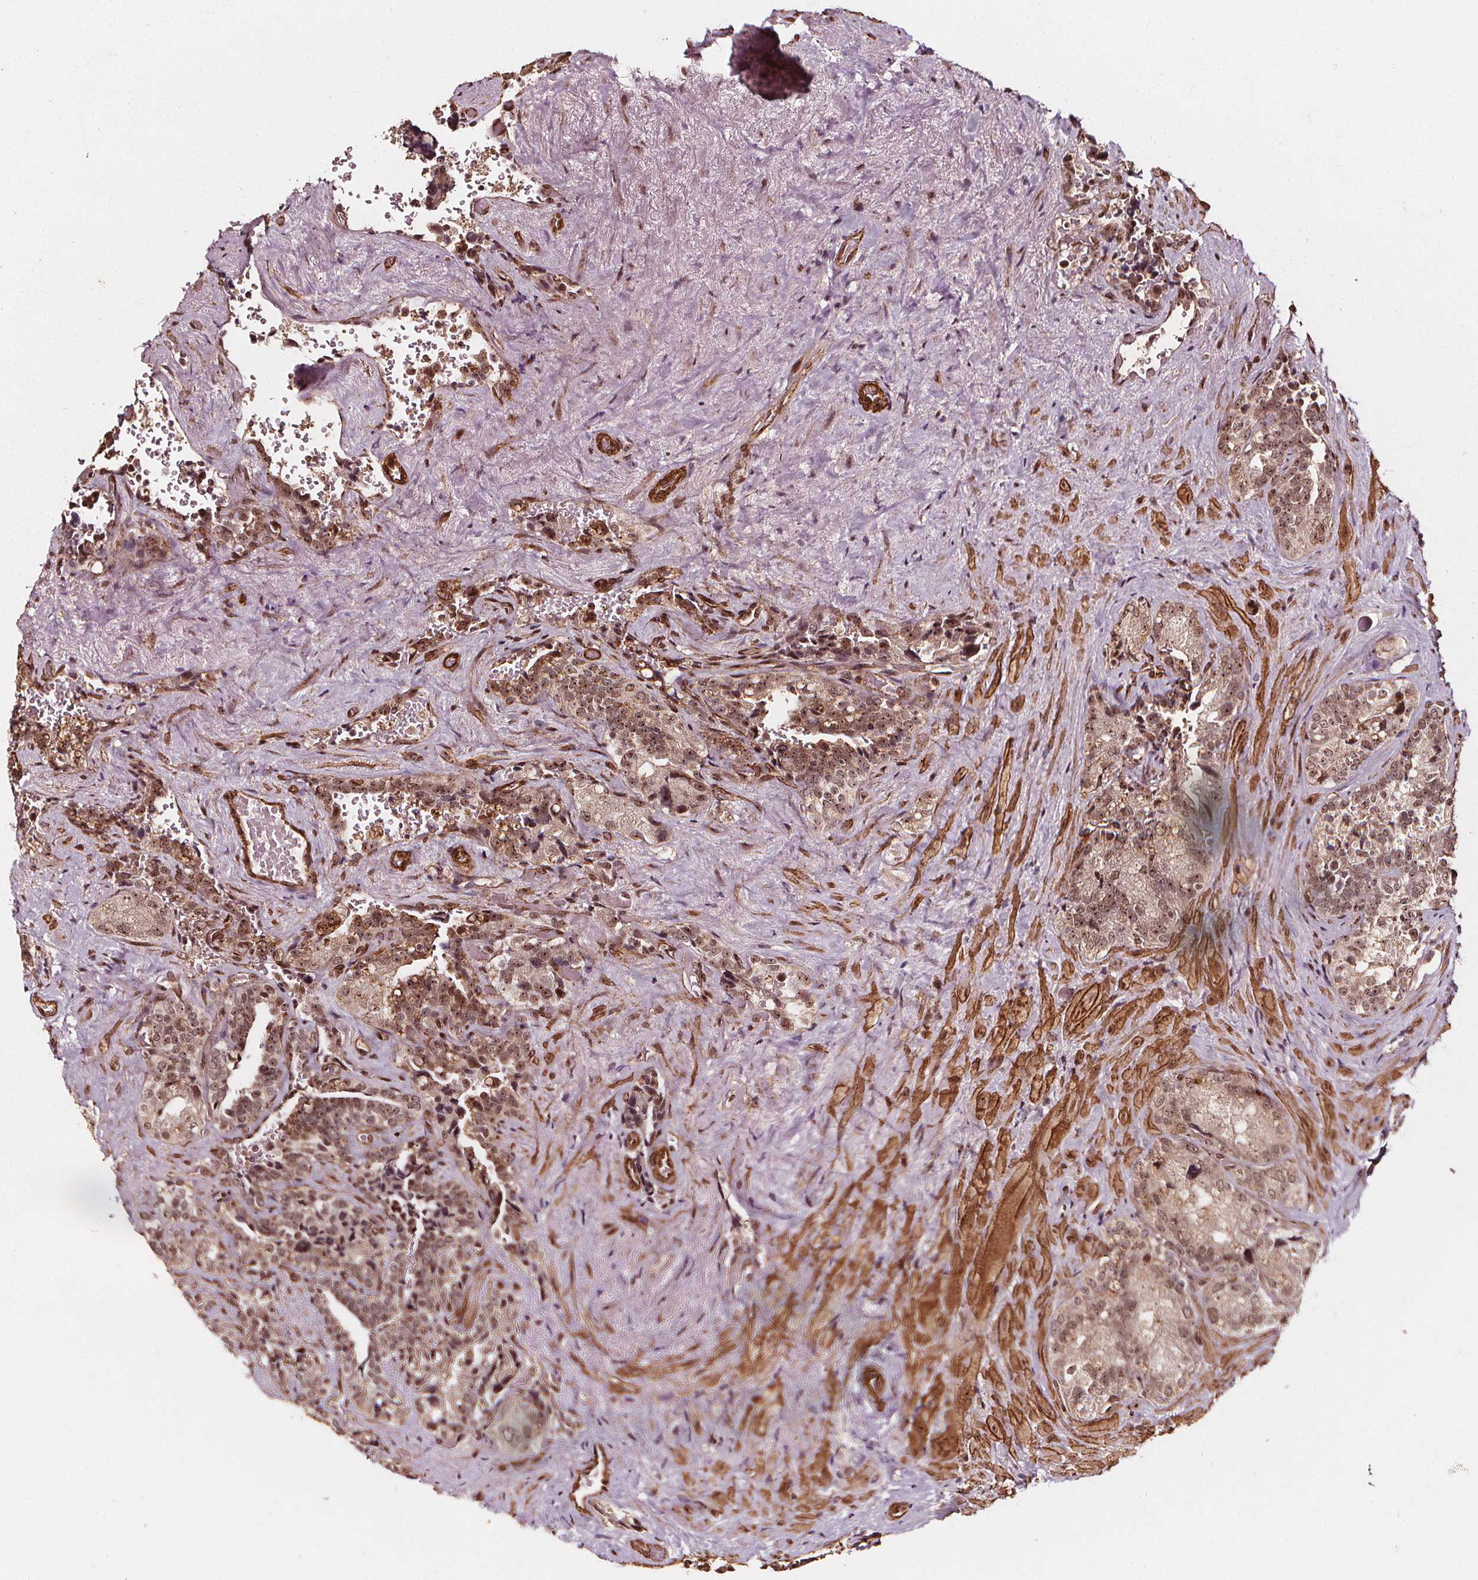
{"staining": {"intensity": "moderate", "quantity": ">75%", "location": "nuclear"}, "tissue": "seminal vesicle", "cell_type": "Glandular cells", "image_type": "normal", "snomed": [{"axis": "morphology", "description": "Normal tissue, NOS"}, {"axis": "topography", "description": "Seminal veicle"}], "caption": "Protein staining of normal seminal vesicle reveals moderate nuclear positivity in about >75% of glandular cells.", "gene": "EXOSC9", "patient": {"sex": "male", "age": 69}}